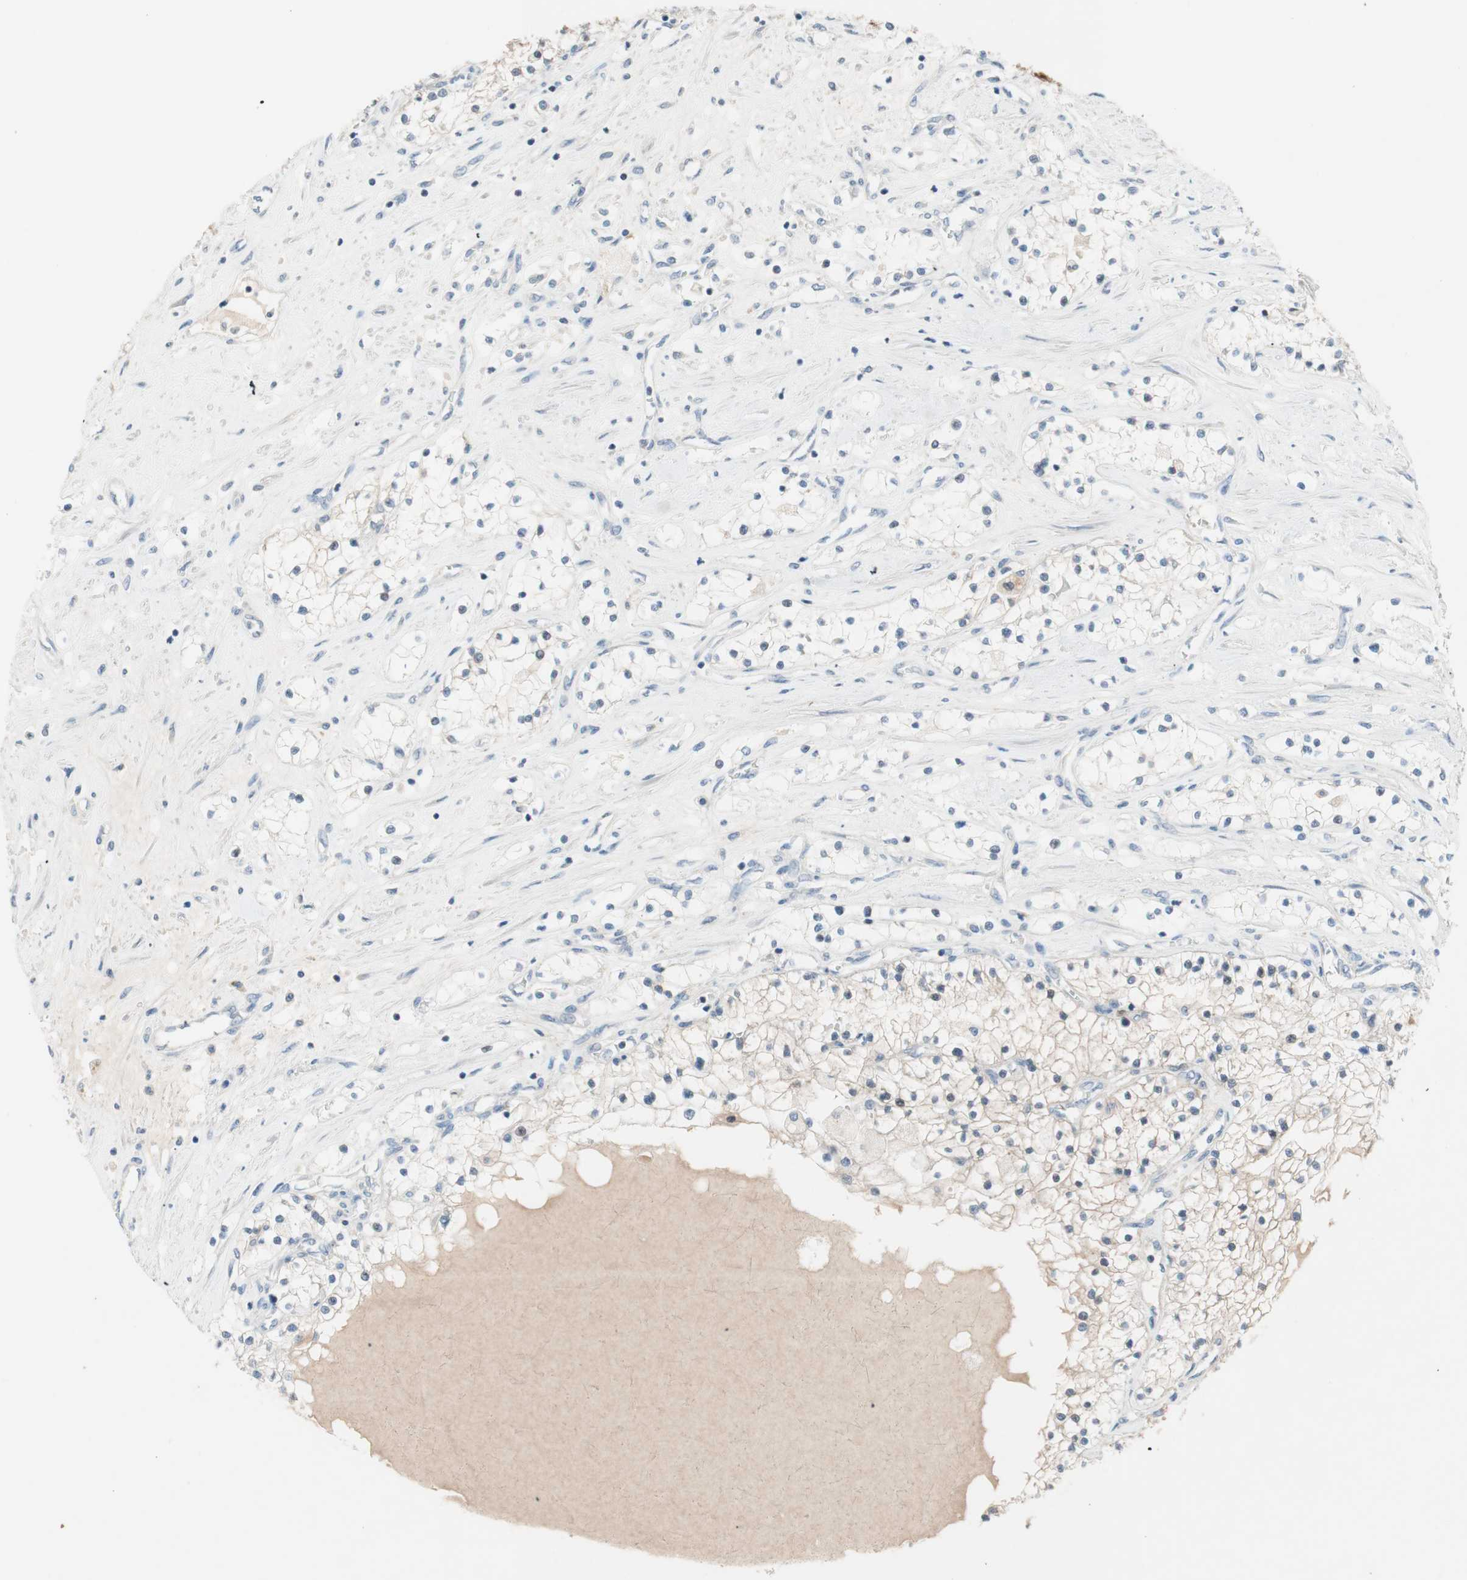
{"staining": {"intensity": "weak", "quantity": "25%-75%", "location": "cytoplasmic/membranous"}, "tissue": "renal cancer", "cell_type": "Tumor cells", "image_type": "cancer", "snomed": [{"axis": "morphology", "description": "Adenocarcinoma, NOS"}, {"axis": "topography", "description": "Kidney"}], "caption": "Immunohistochemical staining of human adenocarcinoma (renal) demonstrates low levels of weak cytoplasmic/membranous expression in approximately 25%-75% of tumor cells.", "gene": "PDZK1", "patient": {"sex": "male", "age": 68}}